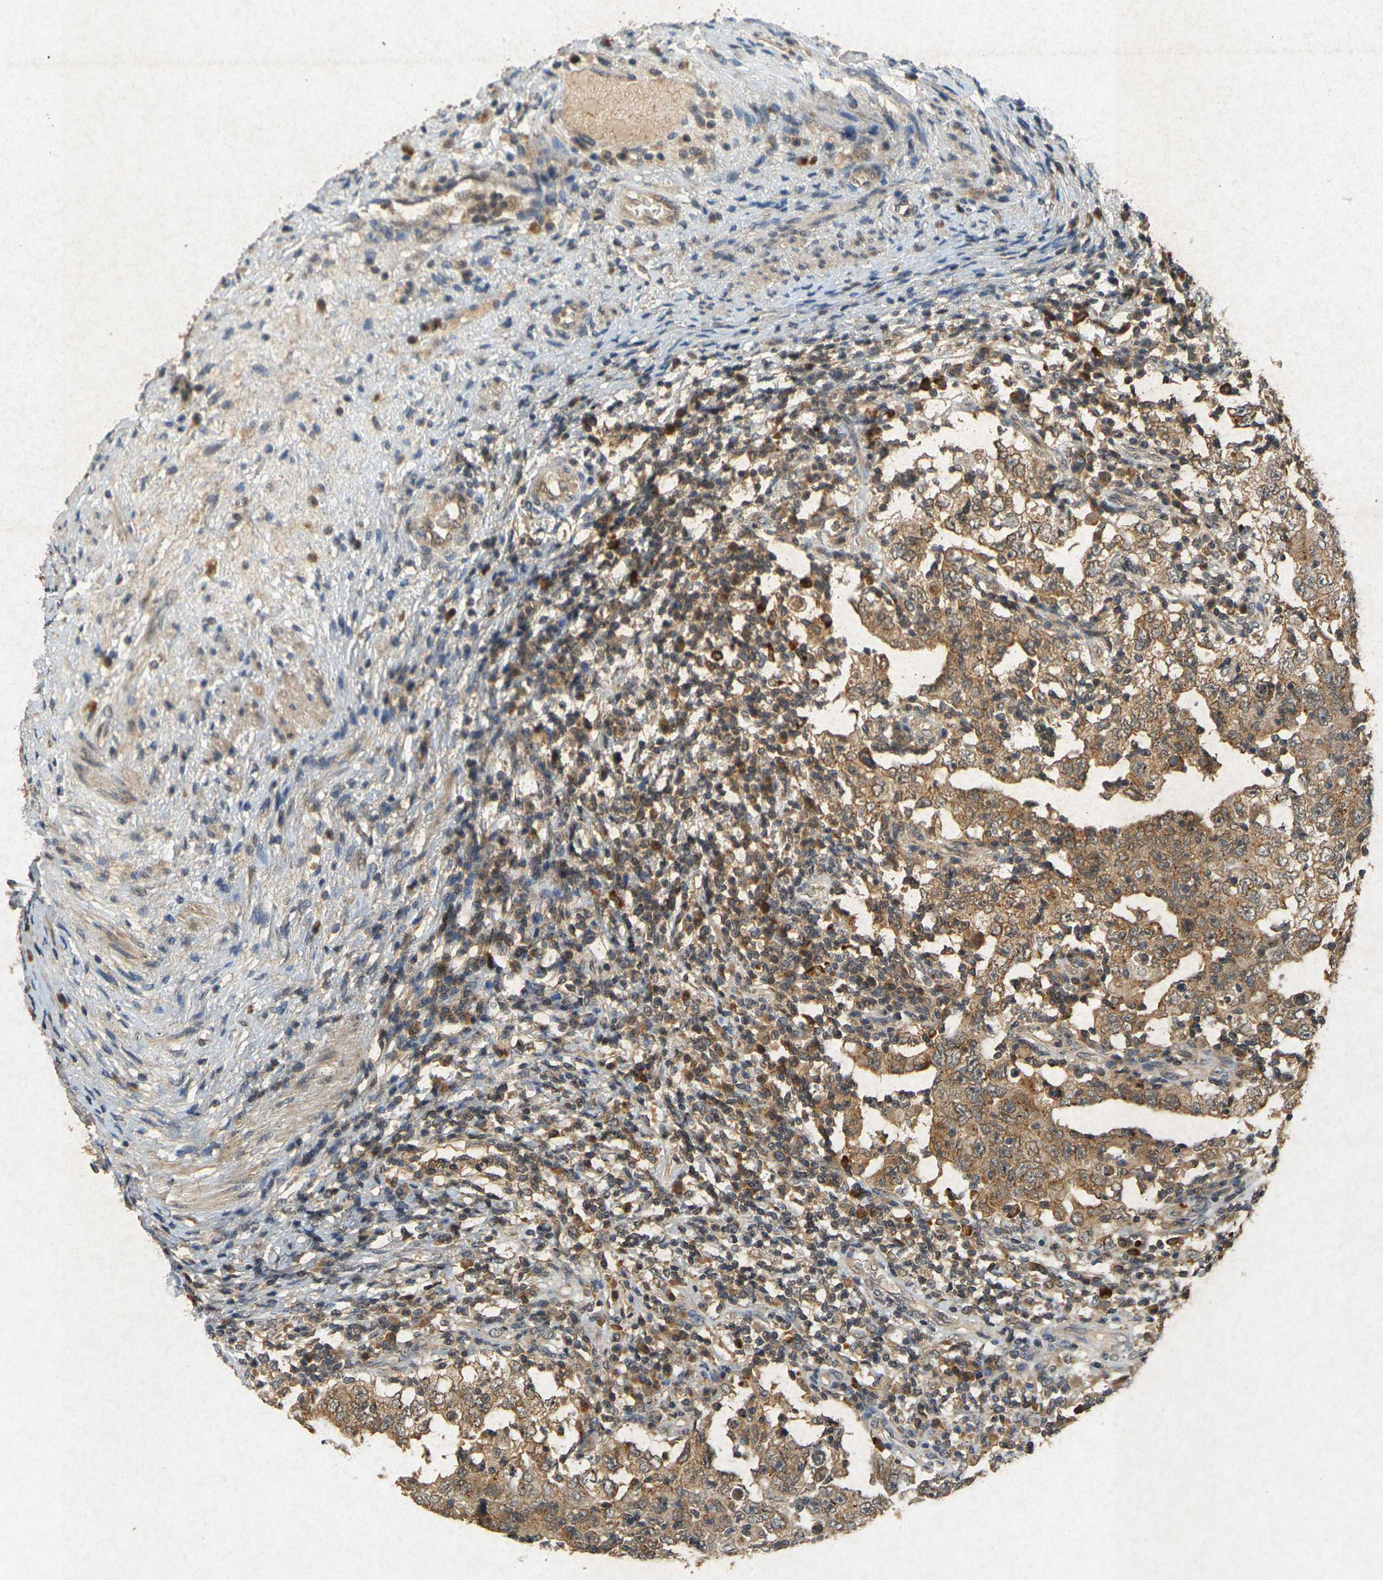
{"staining": {"intensity": "moderate", "quantity": ">75%", "location": "cytoplasmic/membranous"}, "tissue": "testis cancer", "cell_type": "Tumor cells", "image_type": "cancer", "snomed": [{"axis": "morphology", "description": "Carcinoma, Embryonal, NOS"}, {"axis": "topography", "description": "Testis"}], "caption": "Immunohistochemistry (IHC) photomicrograph of neoplastic tissue: human testis embryonal carcinoma stained using immunohistochemistry (IHC) reveals medium levels of moderate protein expression localized specifically in the cytoplasmic/membranous of tumor cells, appearing as a cytoplasmic/membranous brown color.", "gene": "ERN1", "patient": {"sex": "male", "age": 26}}